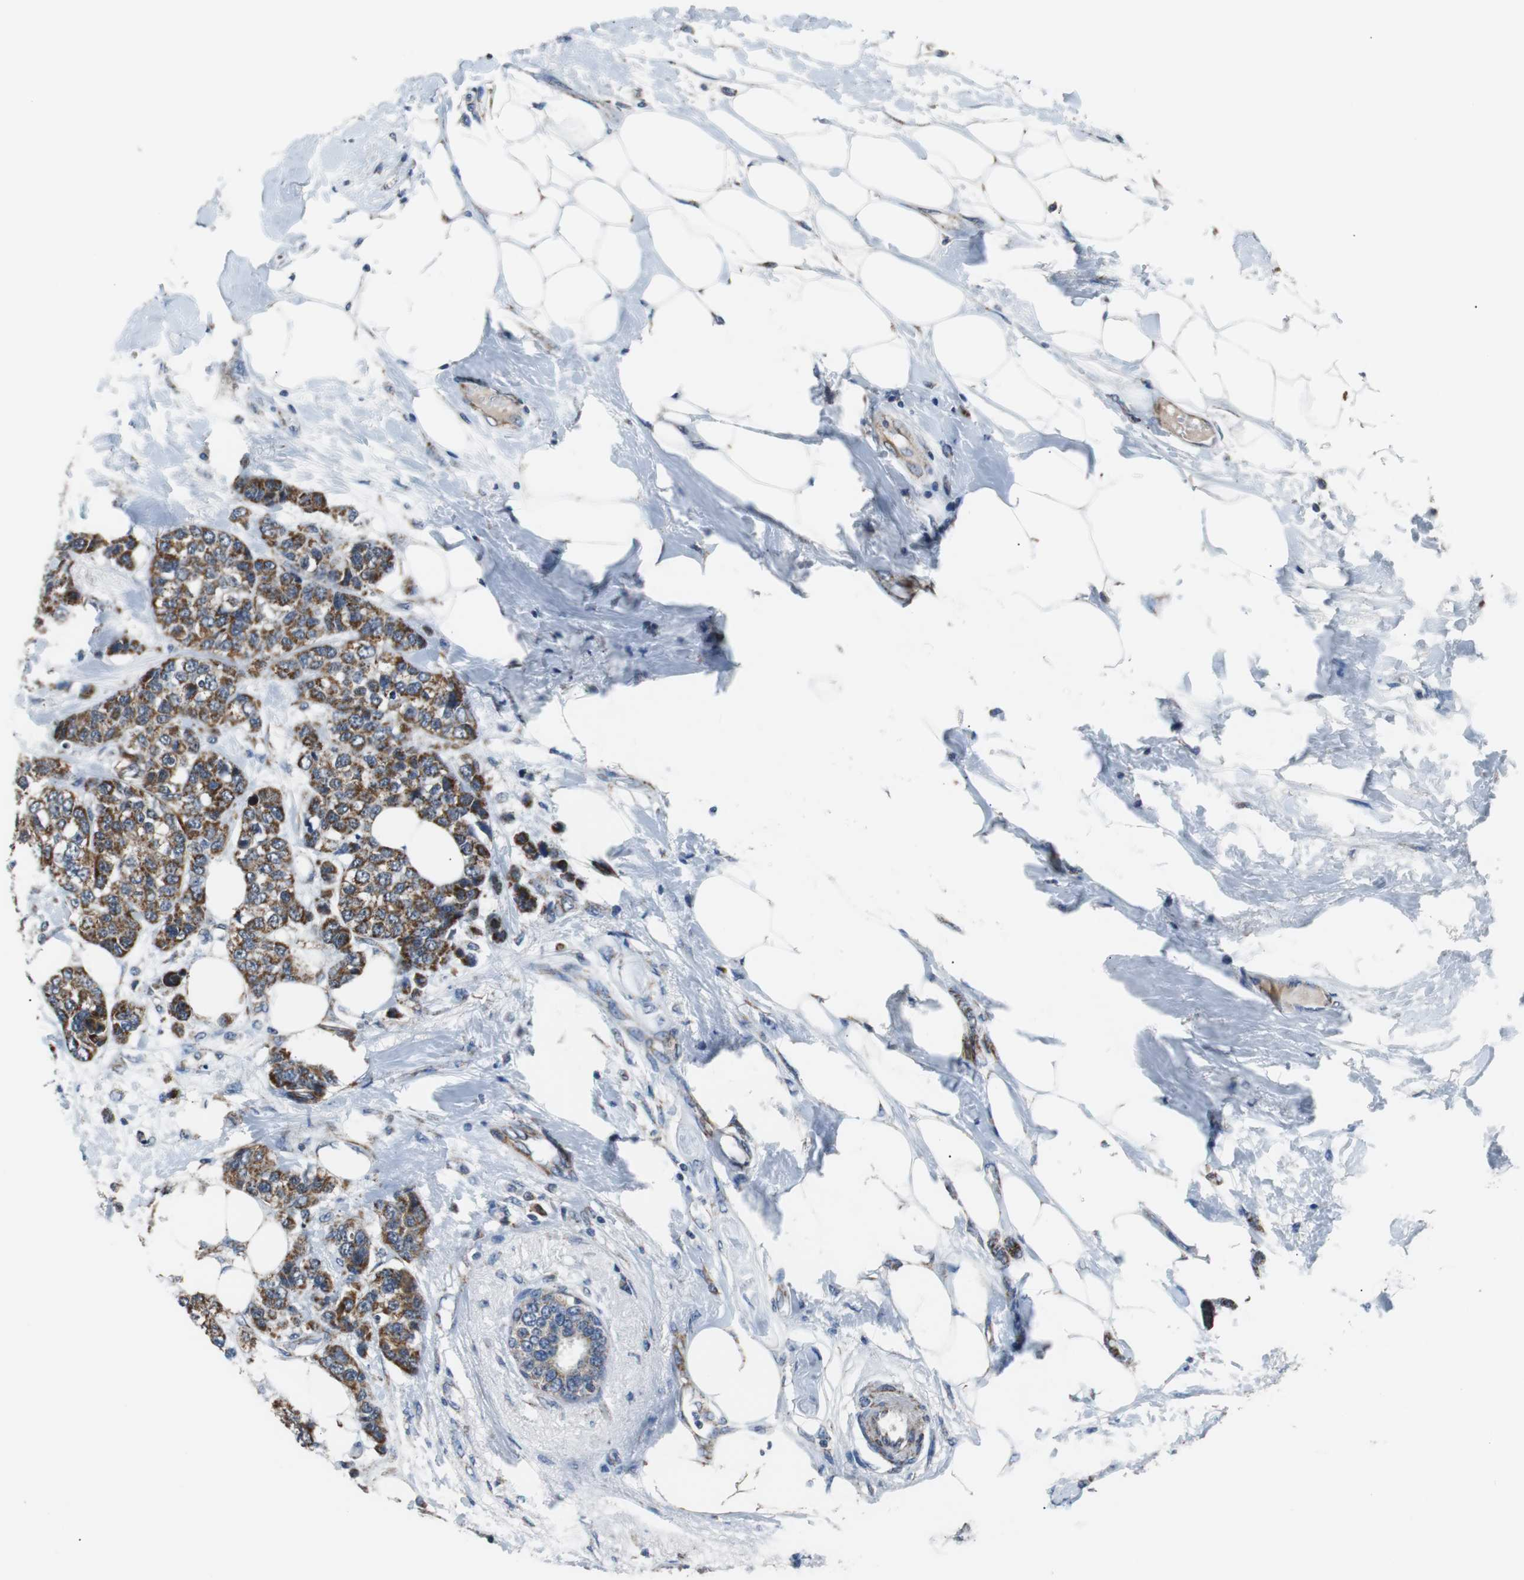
{"staining": {"intensity": "strong", "quantity": ">75%", "location": "cytoplasmic/membranous"}, "tissue": "breast cancer", "cell_type": "Tumor cells", "image_type": "cancer", "snomed": [{"axis": "morphology", "description": "Duct carcinoma"}, {"axis": "topography", "description": "Breast"}], "caption": "The micrograph exhibits staining of breast cancer, revealing strong cytoplasmic/membranous protein staining (brown color) within tumor cells. Using DAB (brown) and hematoxylin (blue) stains, captured at high magnification using brightfield microscopy.", "gene": "PITRM1", "patient": {"sex": "female", "age": 51}}